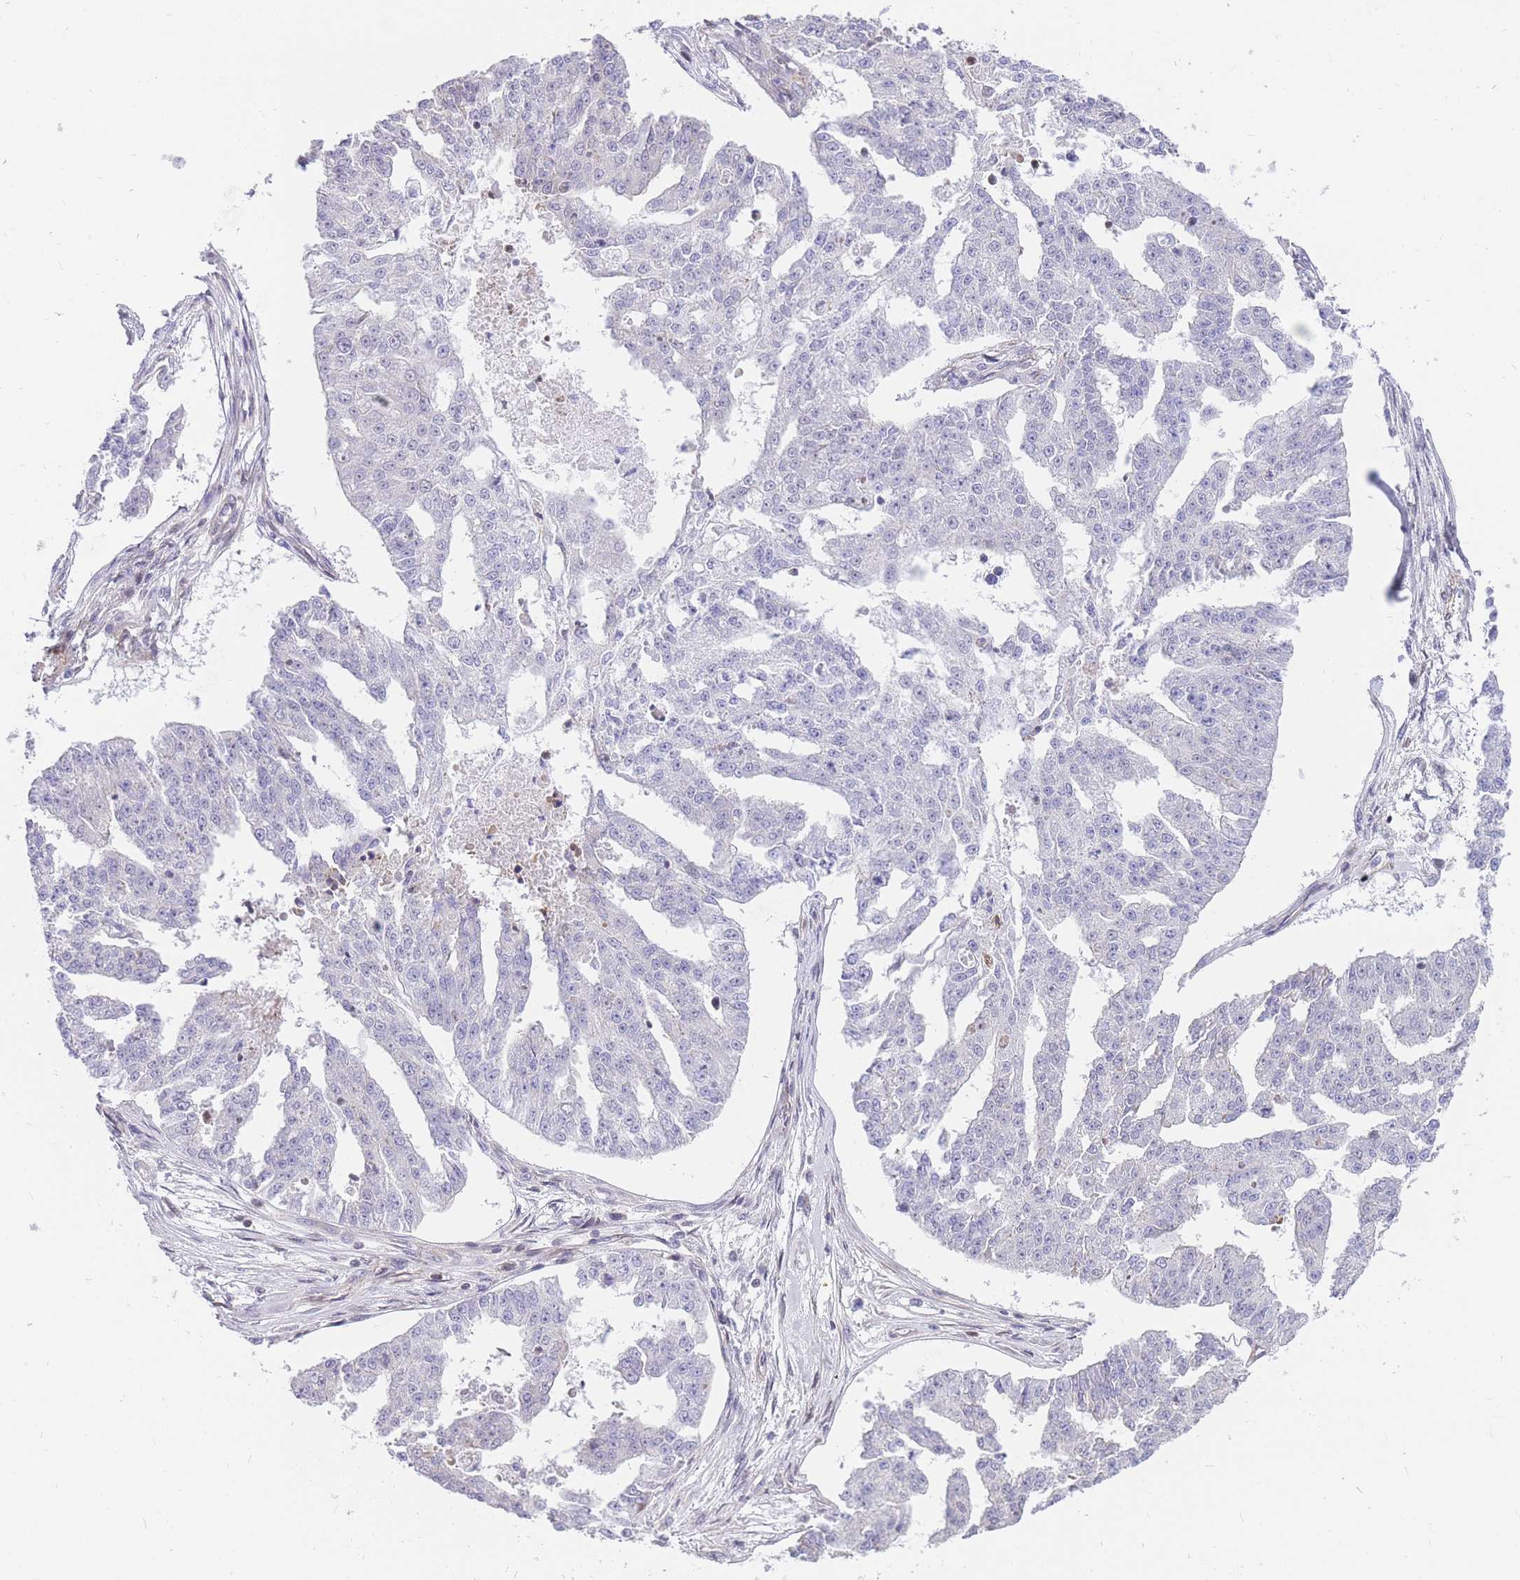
{"staining": {"intensity": "negative", "quantity": "none", "location": "none"}, "tissue": "ovarian cancer", "cell_type": "Tumor cells", "image_type": "cancer", "snomed": [{"axis": "morphology", "description": "Cystadenocarcinoma, serous, NOS"}, {"axis": "topography", "description": "Ovary"}], "caption": "IHC of human ovarian cancer (serous cystadenocarcinoma) shows no staining in tumor cells. (DAB (3,3'-diaminobenzidine) IHC, high magnification).", "gene": "S100PBP", "patient": {"sex": "female", "age": 58}}